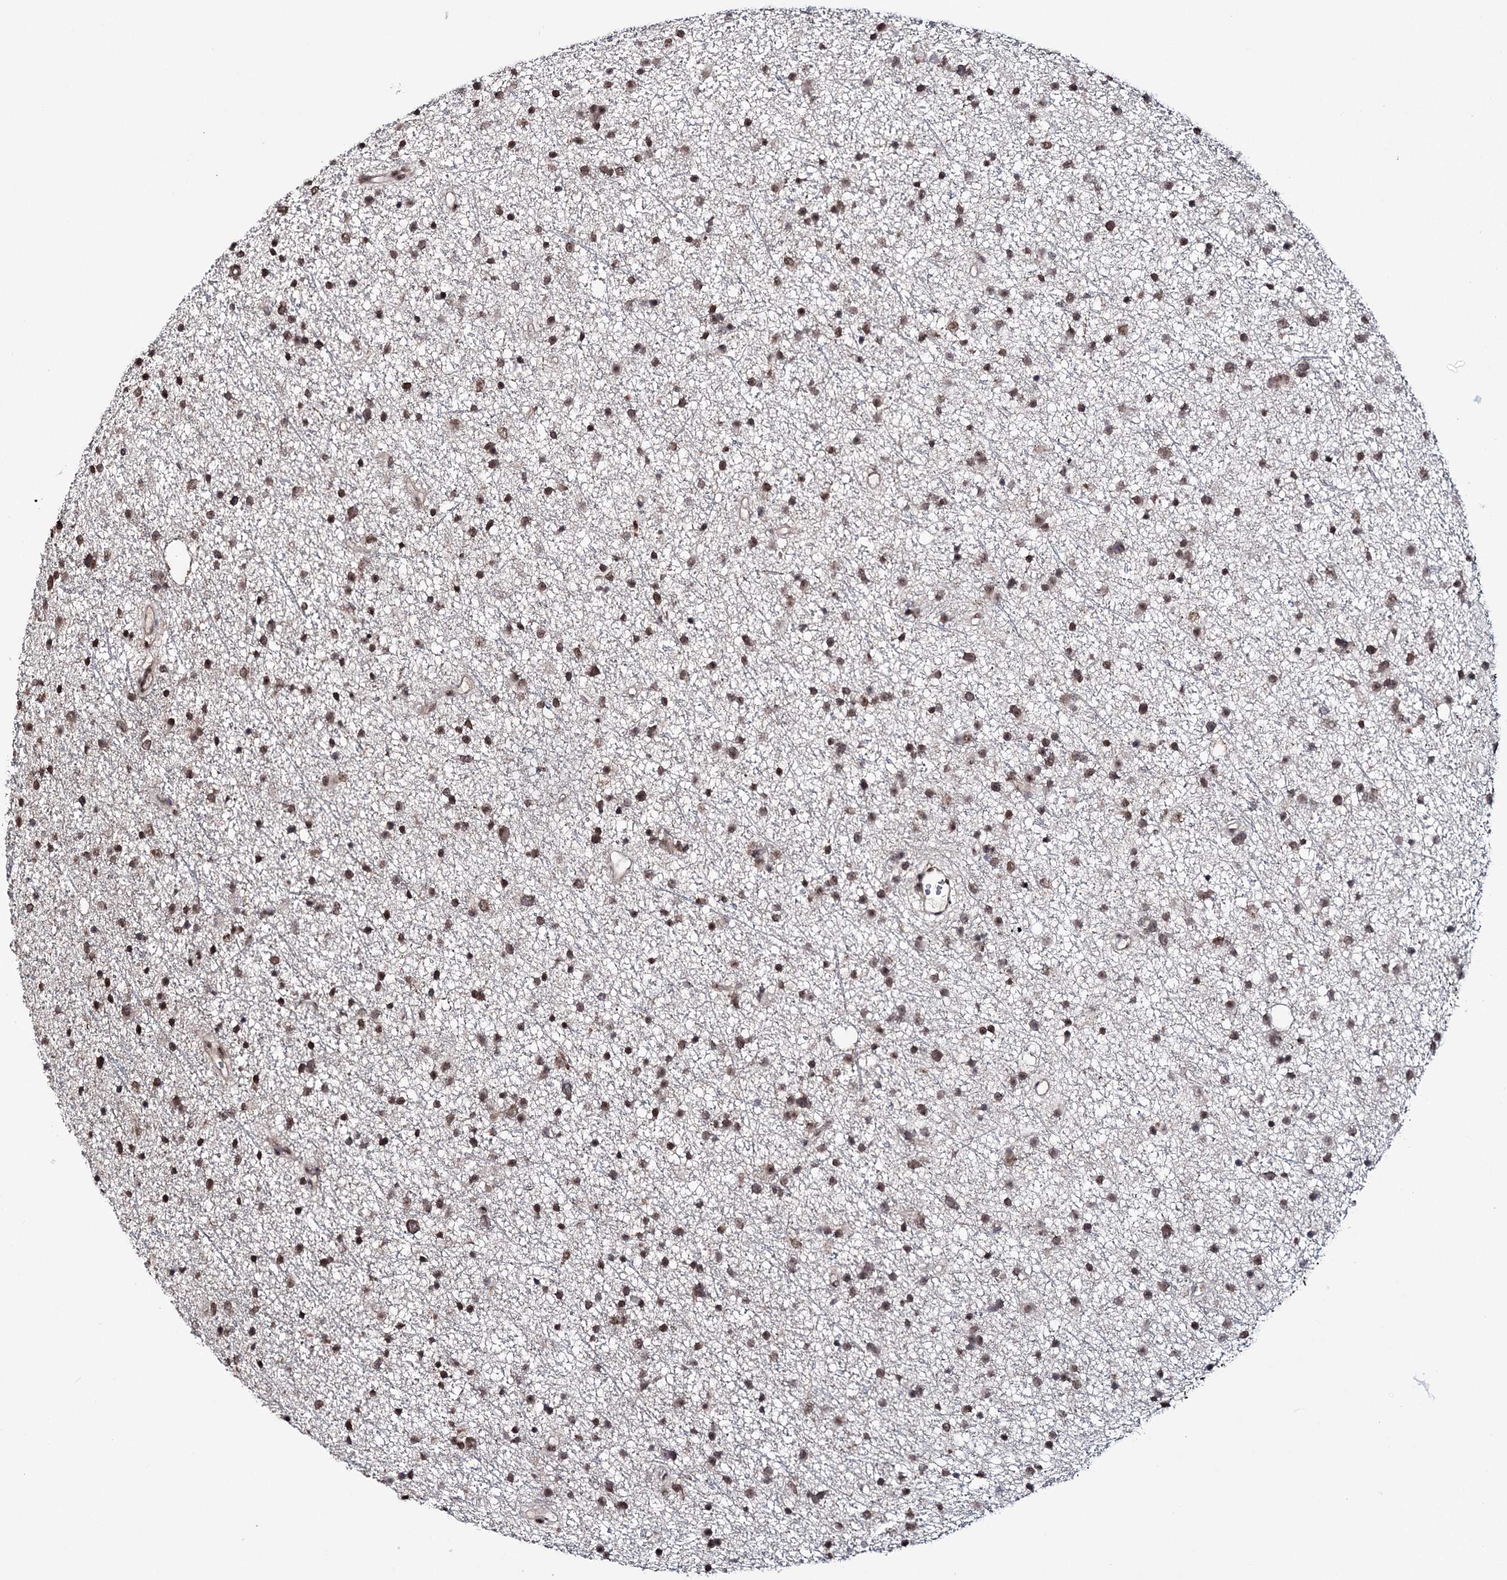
{"staining": {"intensity": "moderate", "quantity": "25%-75%", "location": "nuclear"}, "tissue": "glioma", "cell_type": "Tumor cells", "image_type": "cancer", "snomed": [{"axis": "morphology", "description": "Glioma, malignant, Low grade"}, {"axis": "topography", "description": "Cerebral cortex"}], "caption": "This micrograph exhibits glioma stained with IHC to label a protein in brown. The nuclear of tumor cells show moderate positivity for the protein. Nuclei are counter-stained blue.", "gene": "TATDN2", "patient": {"sex": "female", "age": 39}}